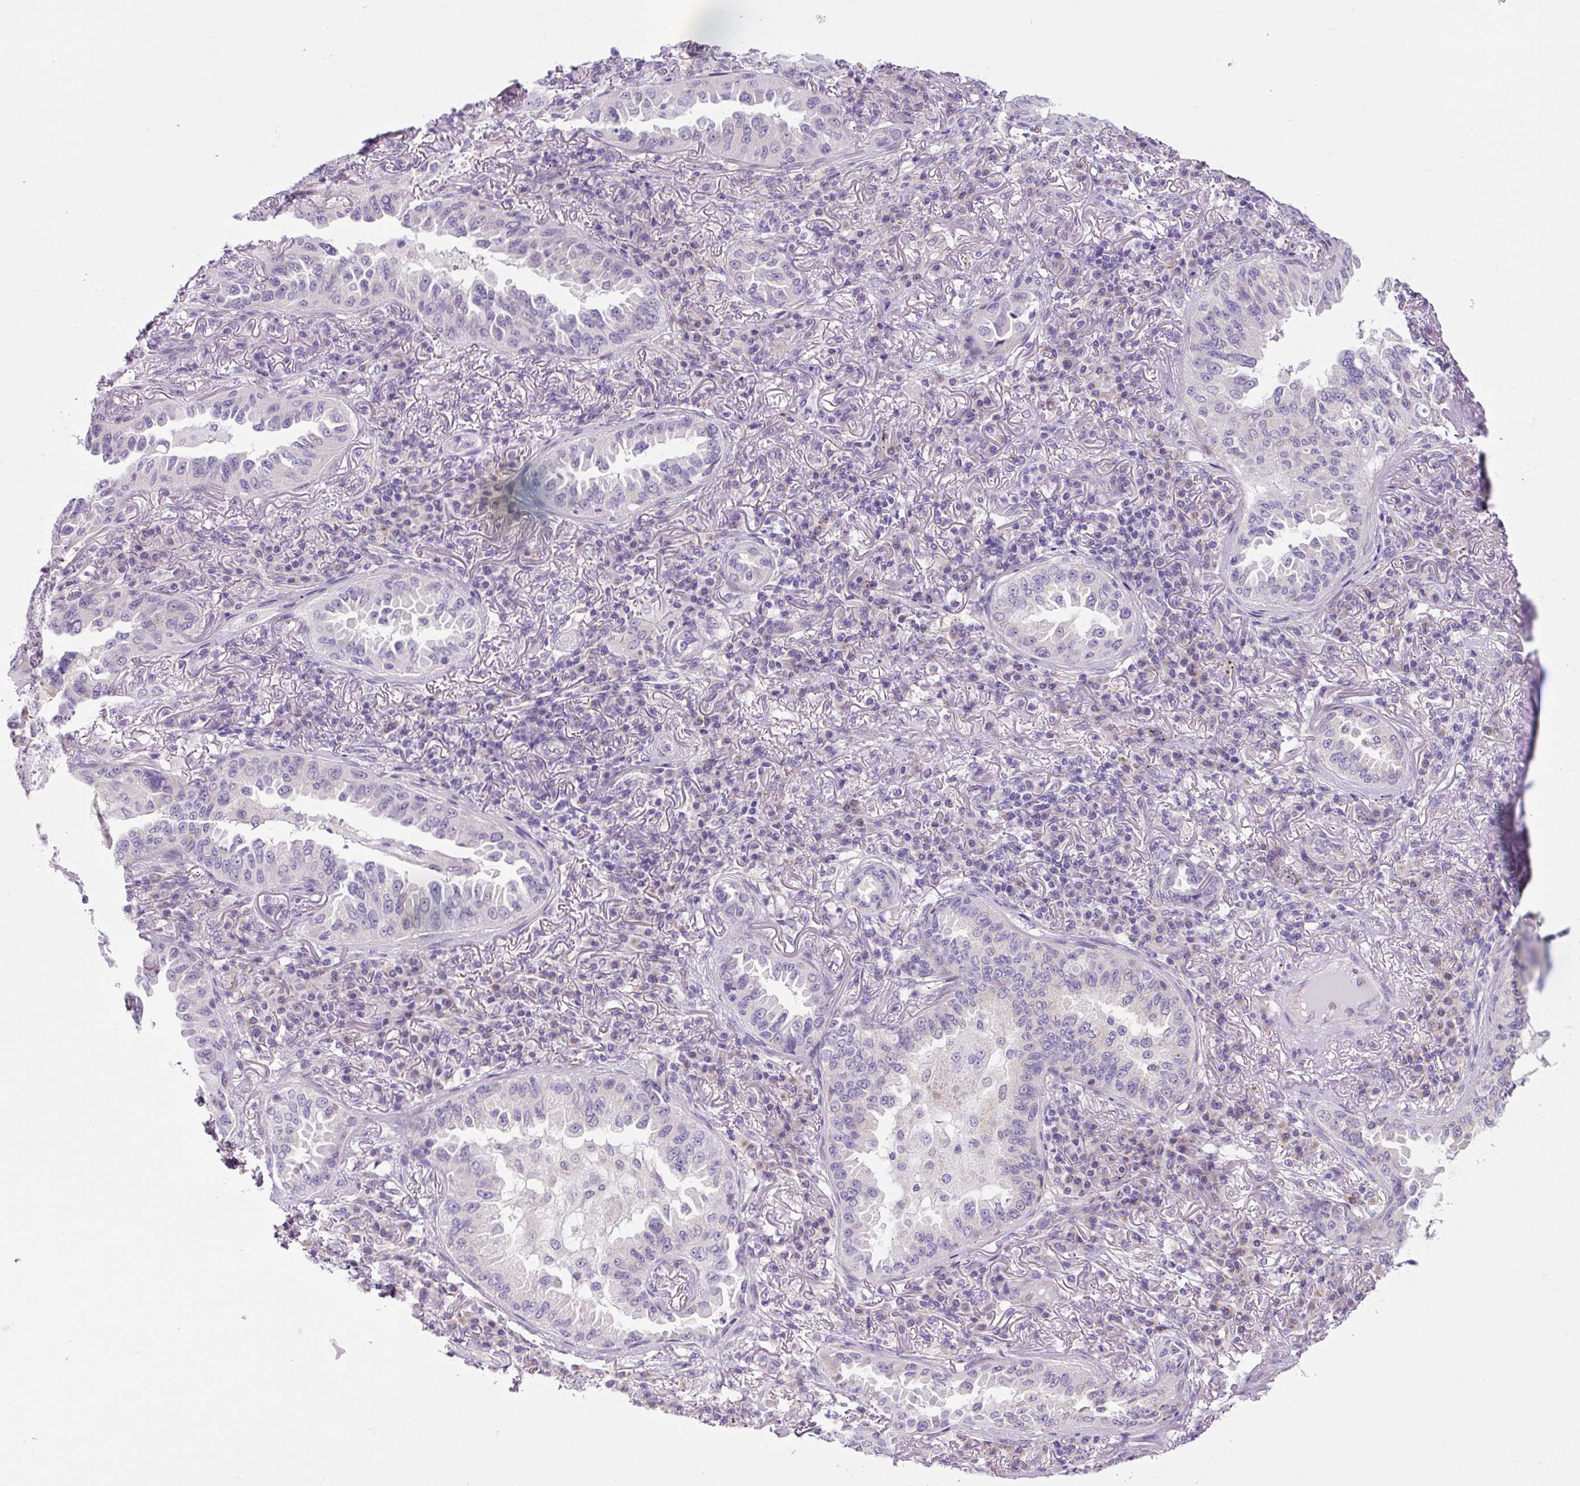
{"staining": {"intensity": "negative", "quantity": "none", "location": "none"}, "tissue": "lung cancer", "cell_type": "Tumor cells", "image_type": "cancer", "snomed": [{"axis": "morphology", "description": "Adenocarcinoma, NOS"}, {"axis": "topography", "description": "Lung"}], "caption": "Protein analysis of lung cancer shows no significant staining in tumor cells.", "gene": "GORASP1", "patient": {"sex": "female", "age": 69}}